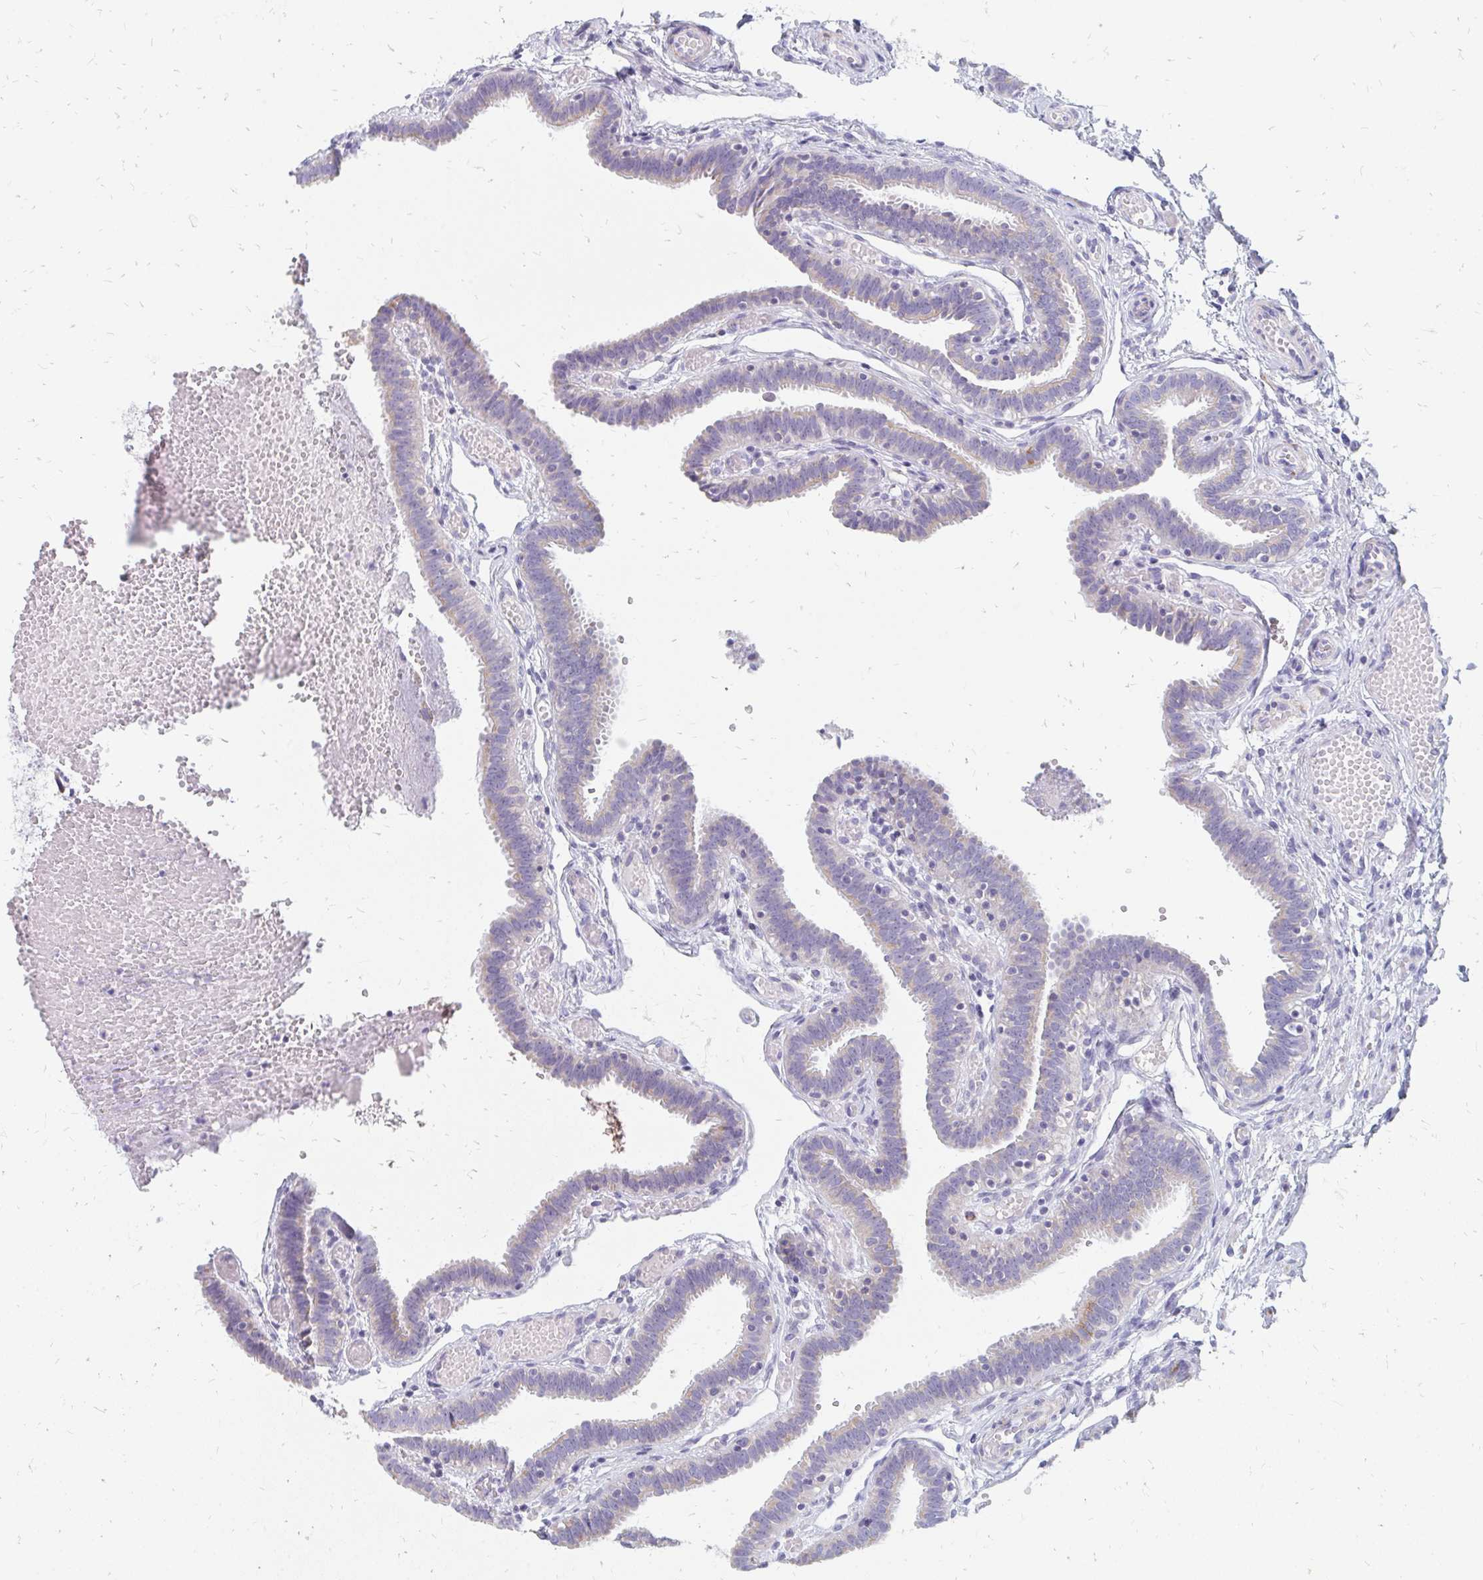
{"staining": {"intensity": "moderate", "quantity": "<25%", "location": "cytoplasmic/membranous"}, "tissue": "fallopian tube", "cell_type": "Glandular cells", "image_type": "normal", "snomed": [{"axis": "morphology", "description": "Normal tissue, NOS"}, {"axis": "topography", "description": "Fallopian tube"}], "caption": "Immunohistochemical staining of unremarkable human fallopian tube demonstrates moderate cytoplasmic/membranous protein staining in approximately <25% of glandular cells.", "gene": "OR10V1", "patient": {"sex": "female", "age": 37}}